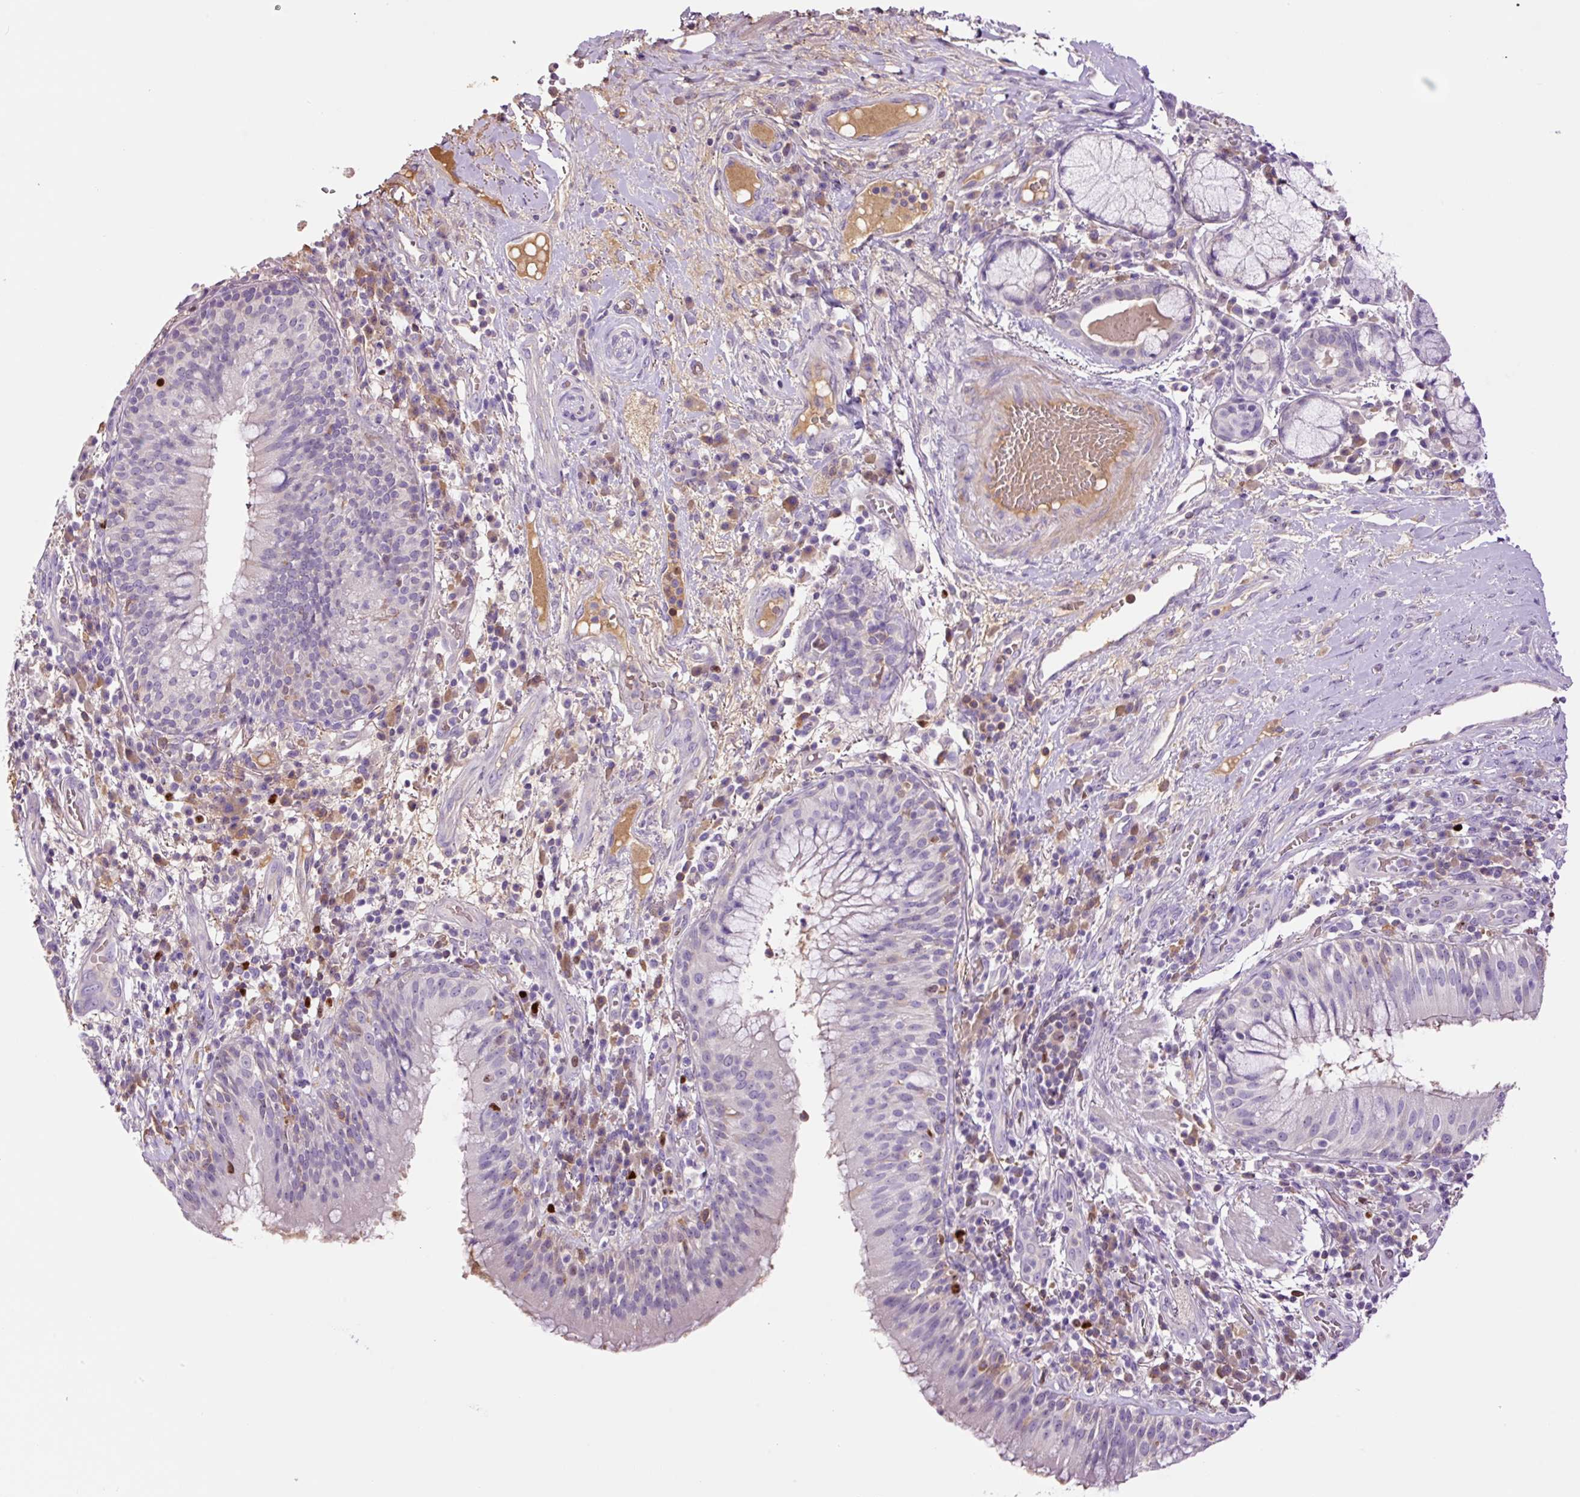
{"staining": {"intensity": "negative", "quantity": "none", "location": "none"}, "tissue": "bronchus", "cell_type": "Respiratory epithelial cells", "image_type": "normal", "snomed": [{"axis": "morphology", "description": "Normal tissue, NOS"}, {"axis": "topography", "description": "Cartilage tissue"}, {"axis": "topography", "description": "Bronchus"}], "caption": "This histopathology image is of benign bronchus stained with IHC to label a protein in brown with the nuclei are counter-stained blue. There is no expression in respiratory epithelial cells.", "gene": "DPPA4", "patient": {"sex": "male", "age": 56}}